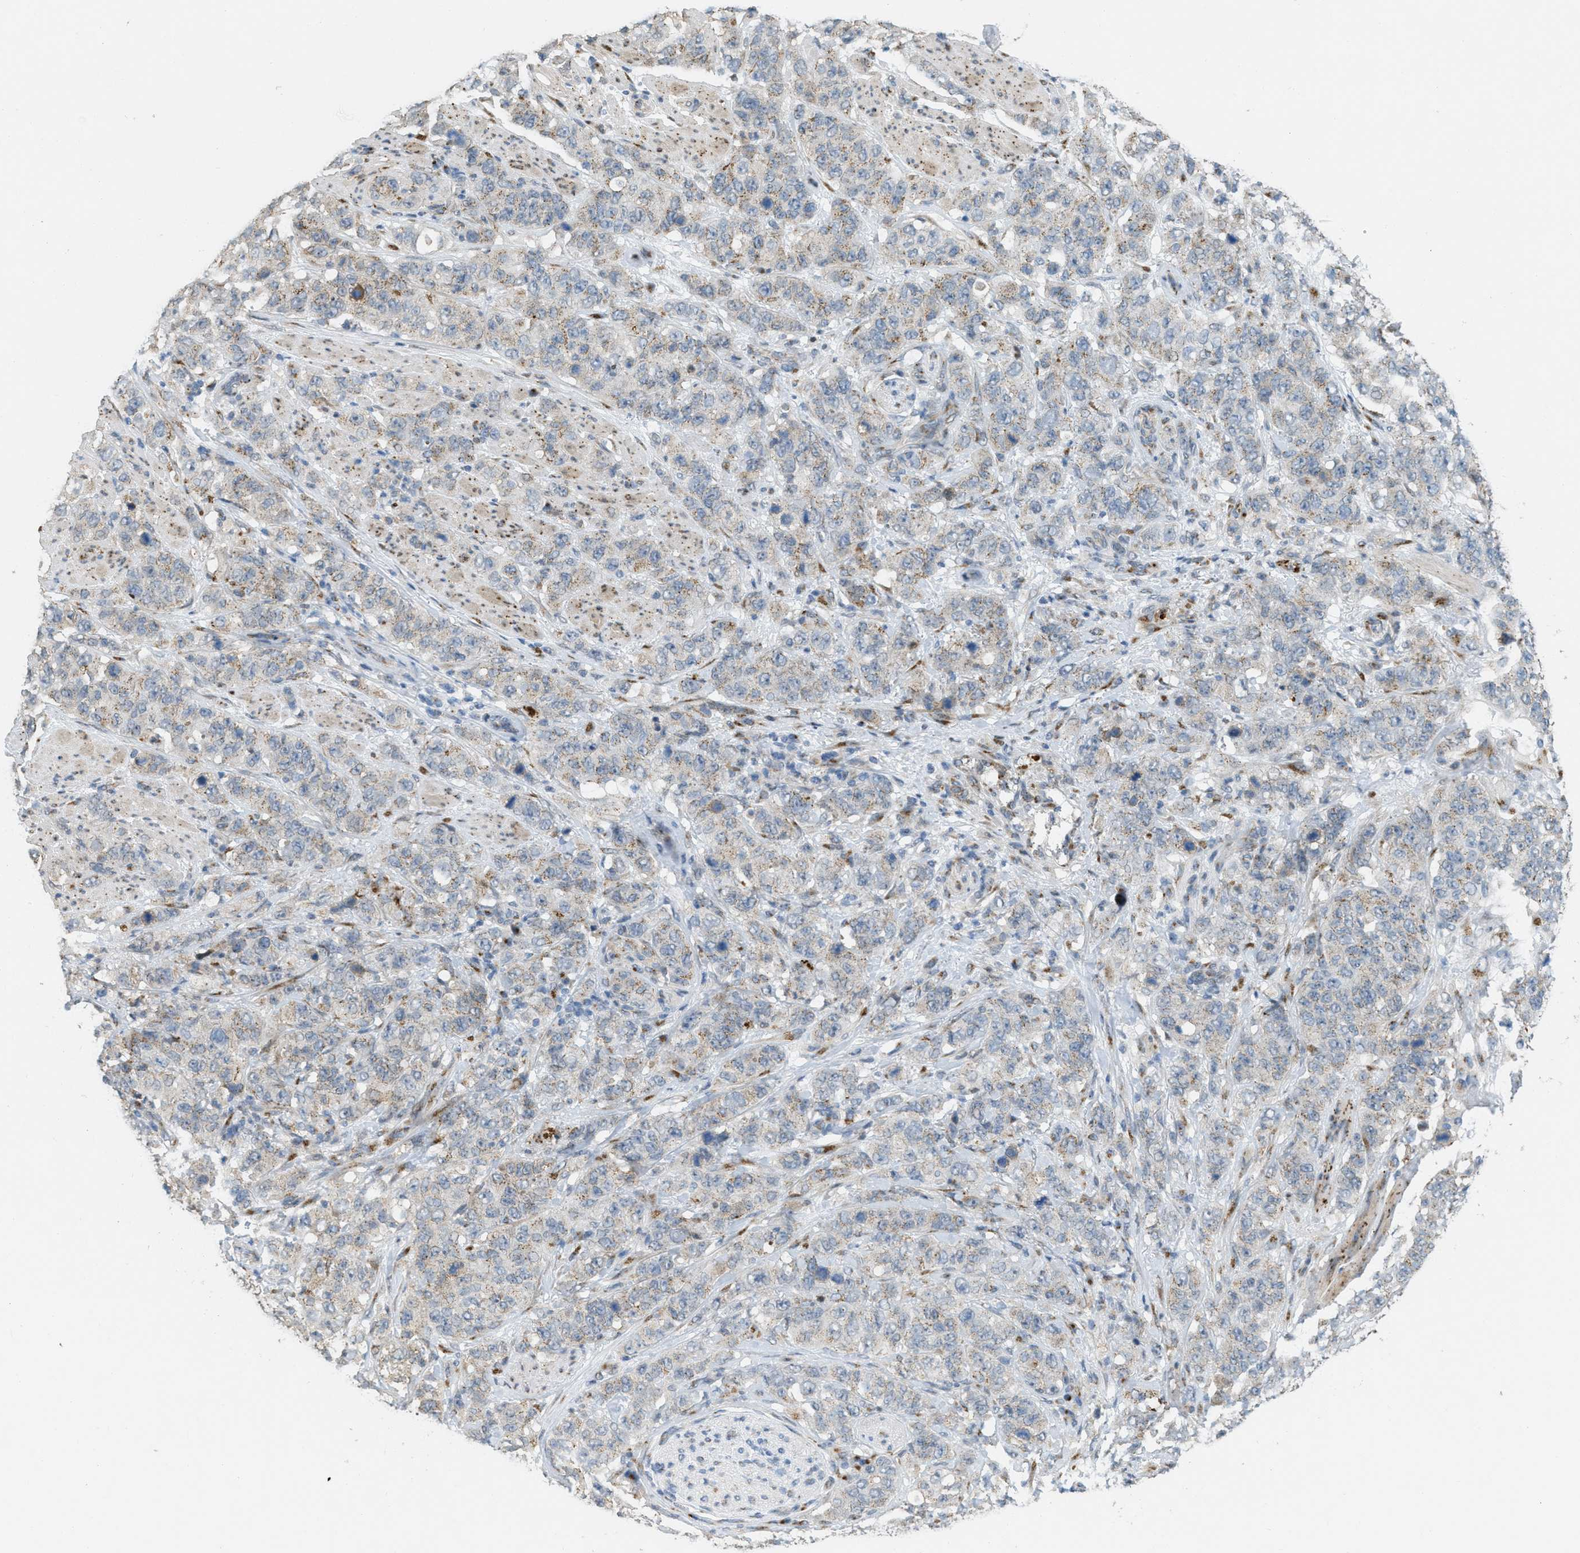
{"staining": {"intensity": "weak", "quantity": ">75%", "location": "cytoplasmic/membranous"}, "tissue": "stomach cancer", "cell_type": "Tumor cells", "image_type": "cancer", "snomed": [{"axis": "morphology", "description": "Adenocarcinoma, NOS"}, {"axis": "topography", "description": "Stomach"}], "caption": "Human stomach cancer stained with a protein marker displays weak staining in tumor cells.", "gene": "ZFPL1", "patient": {"sex": "male", "age": 48}}